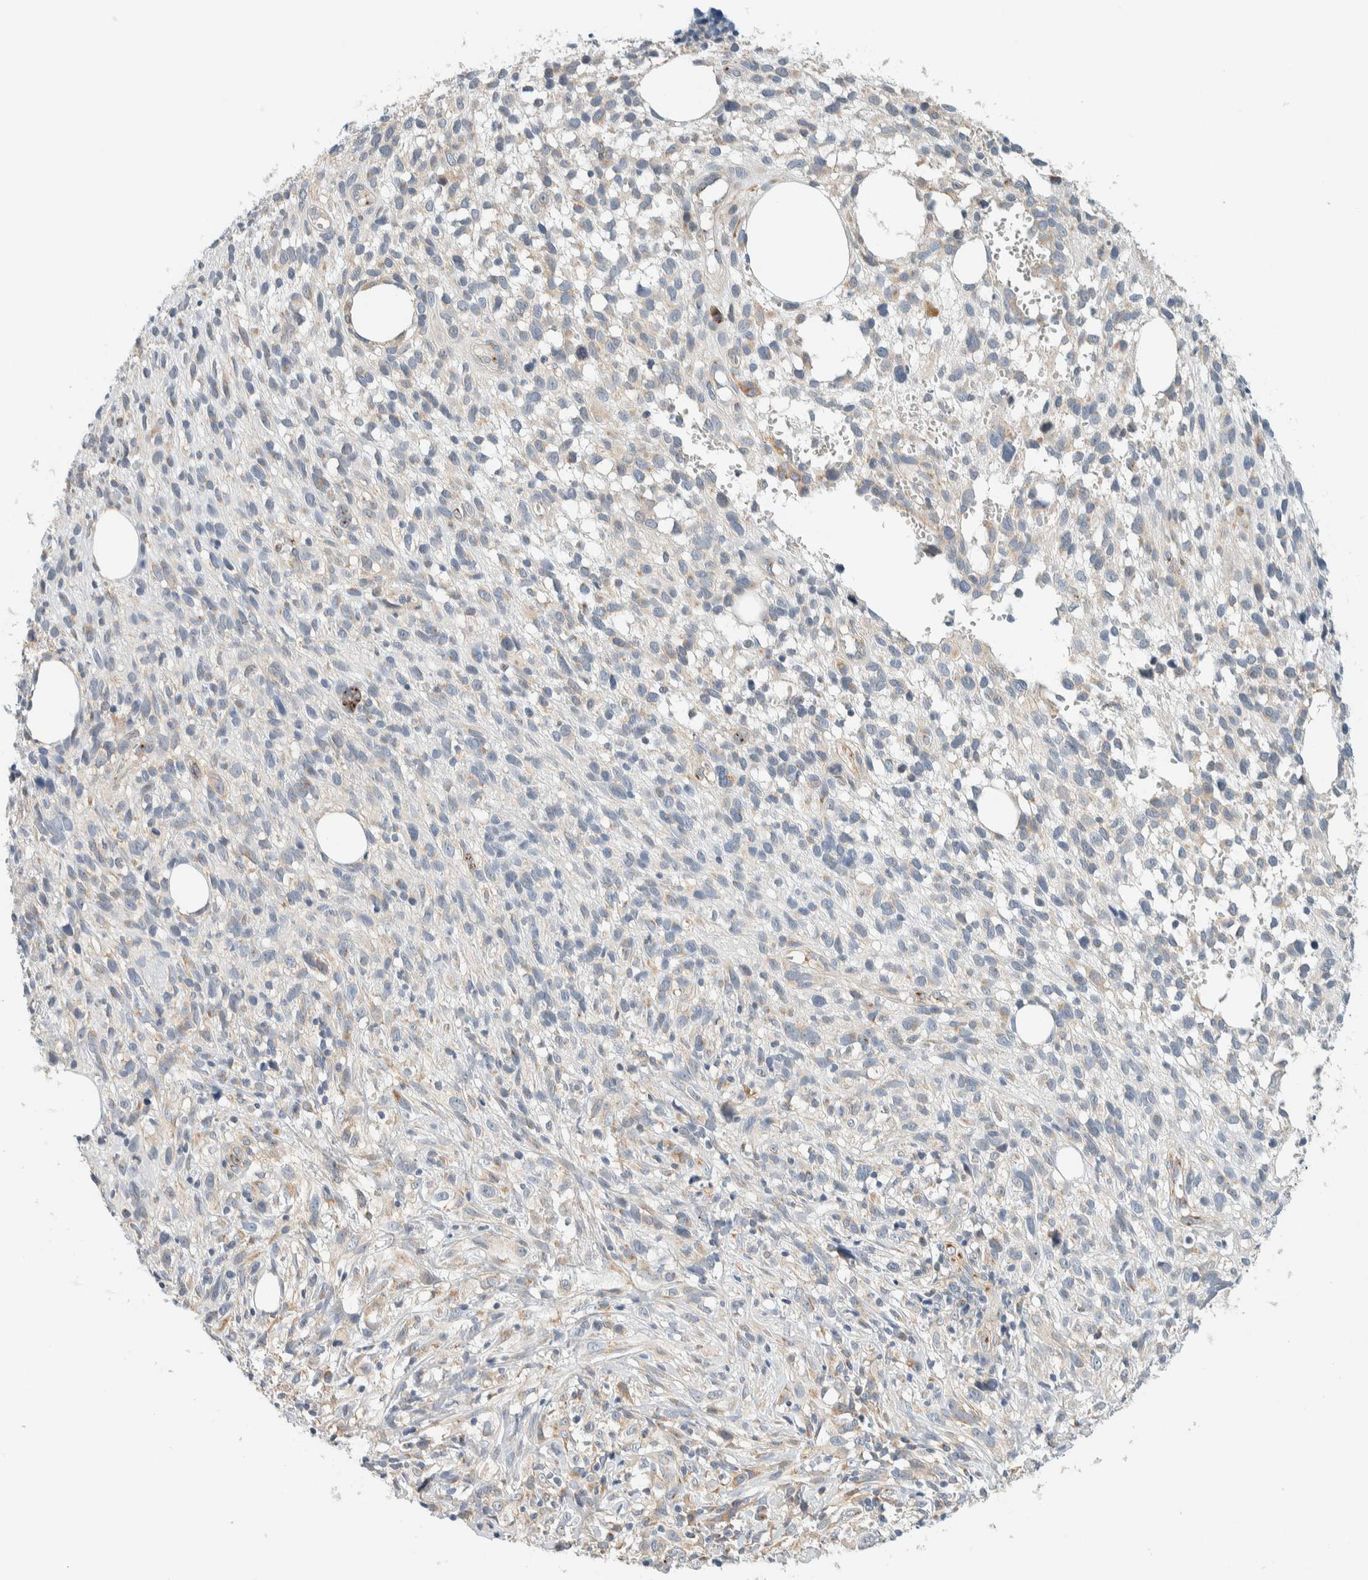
{"staining": {"intensity": "moderate", "quantity": "<25%", "location": "cytoplasmic/membranous"}, "tissue": "melanoma", "cell_type": "Tumor cells", "image_type": "cancer", "snomed": [{"axis": "morphology", "description": "Malignant melanoma, NOS"}, {"axis": "topography", "description": "Skin"}], "caption": "Immunohistochemistry (IHC) of melanoma demonstrates low levels of moderate cytoplasmic/membranous positivity in about <25% of tumor cells.", "gene": "TMEM184B", "patient": {"sex": "female", "age": 55}}